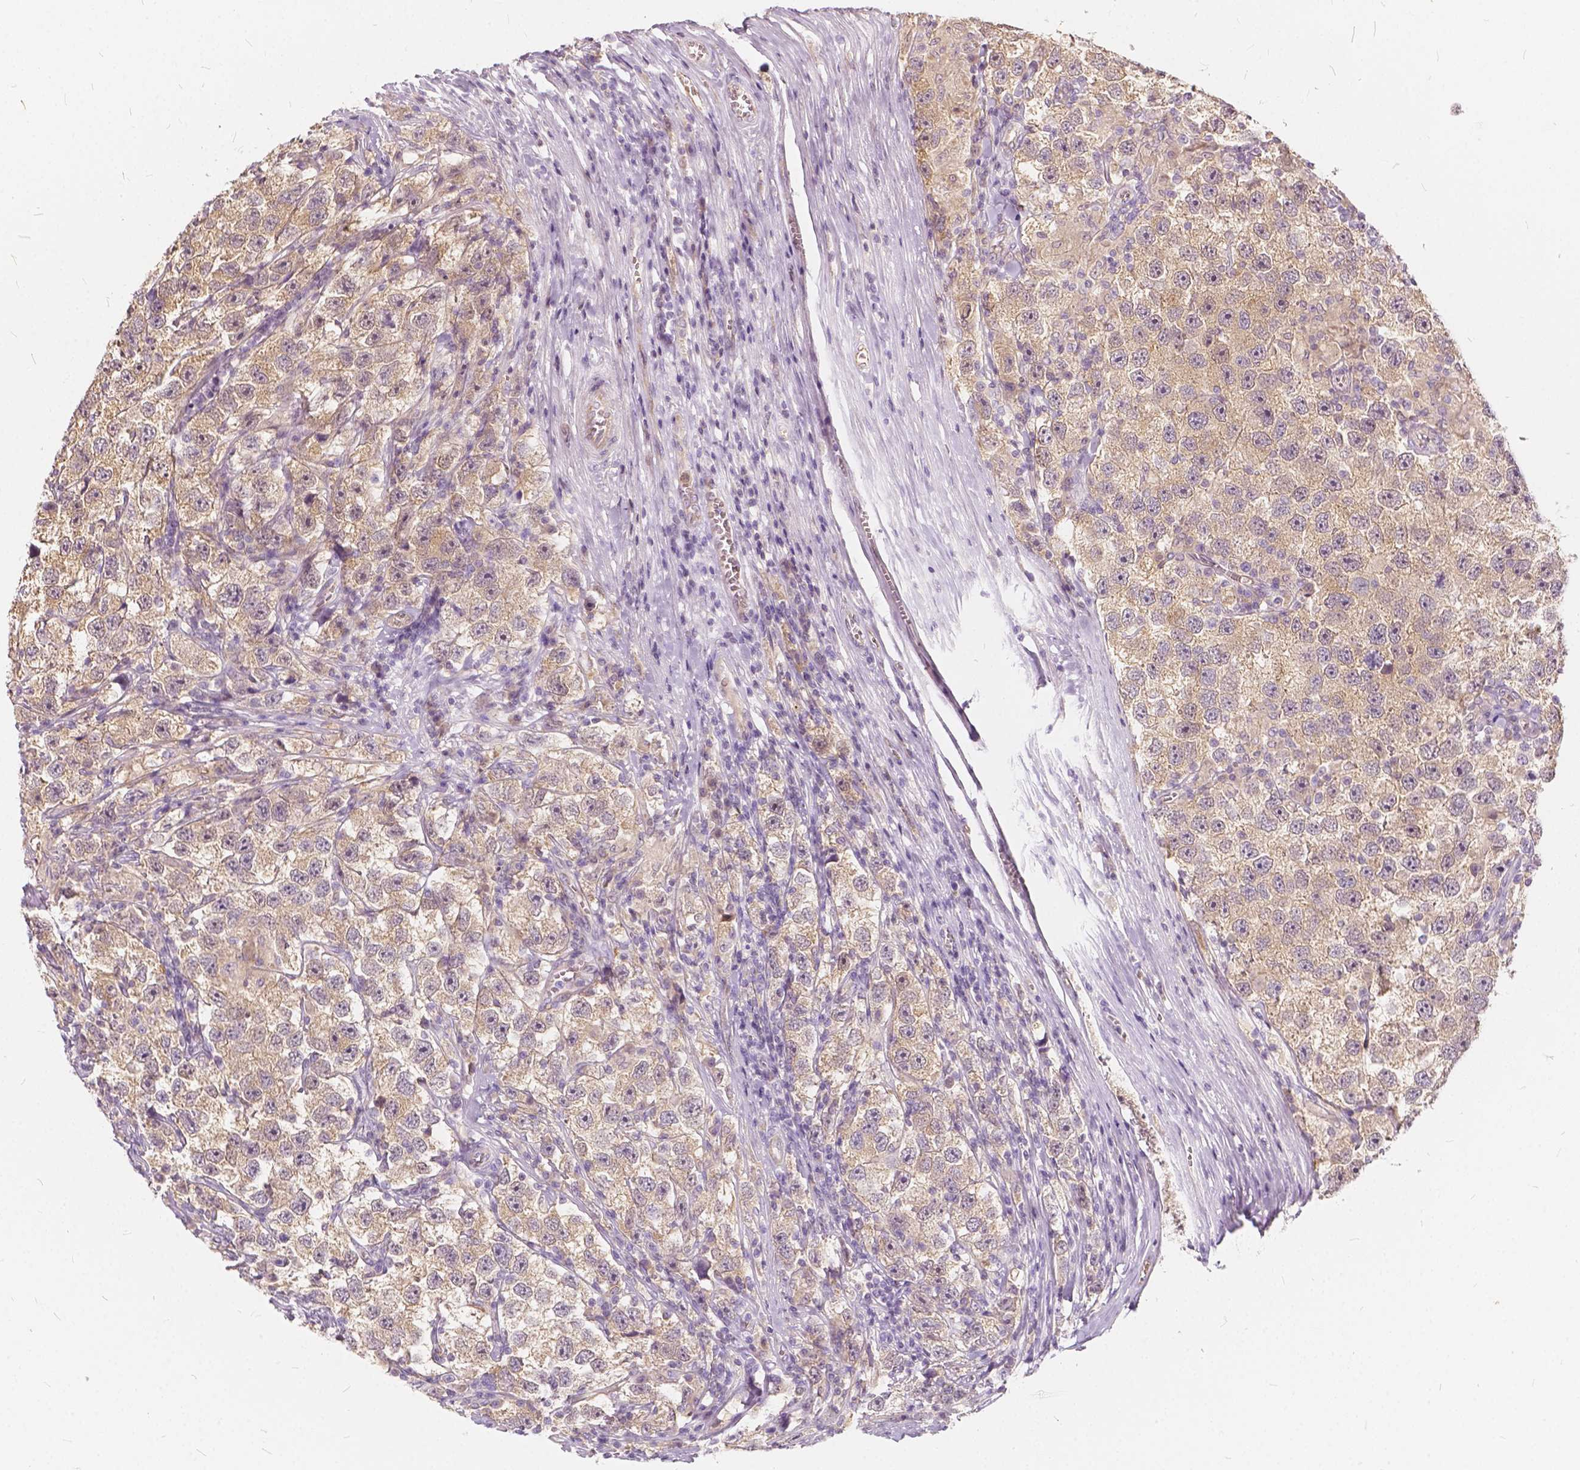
{"staining": {"intensity": "weak", "quantity": ">75%", "location": "cytoplasmic/membranous"}, "tissue": "testis cancer", "cell_type": "Tumor cells", "image_type": "cancer", "snomed": [{"axis": "morphology", "description": "Seminoma, NOS"}, {"axis": "topography", "description": "Testis"}], "caption": "Protein analysis of testis cancer tissue displays weak cytoplasmic/membranous staining in approximately >75% of tumor cells. (Stains: DAB (3,3'-diaminobenzidine) in brown, nuclei in blue, Microscopy: brightfield microscopy at high magnification).", "gene": "KIAA0513", "patient": {"sex": "male", "age": 26}}